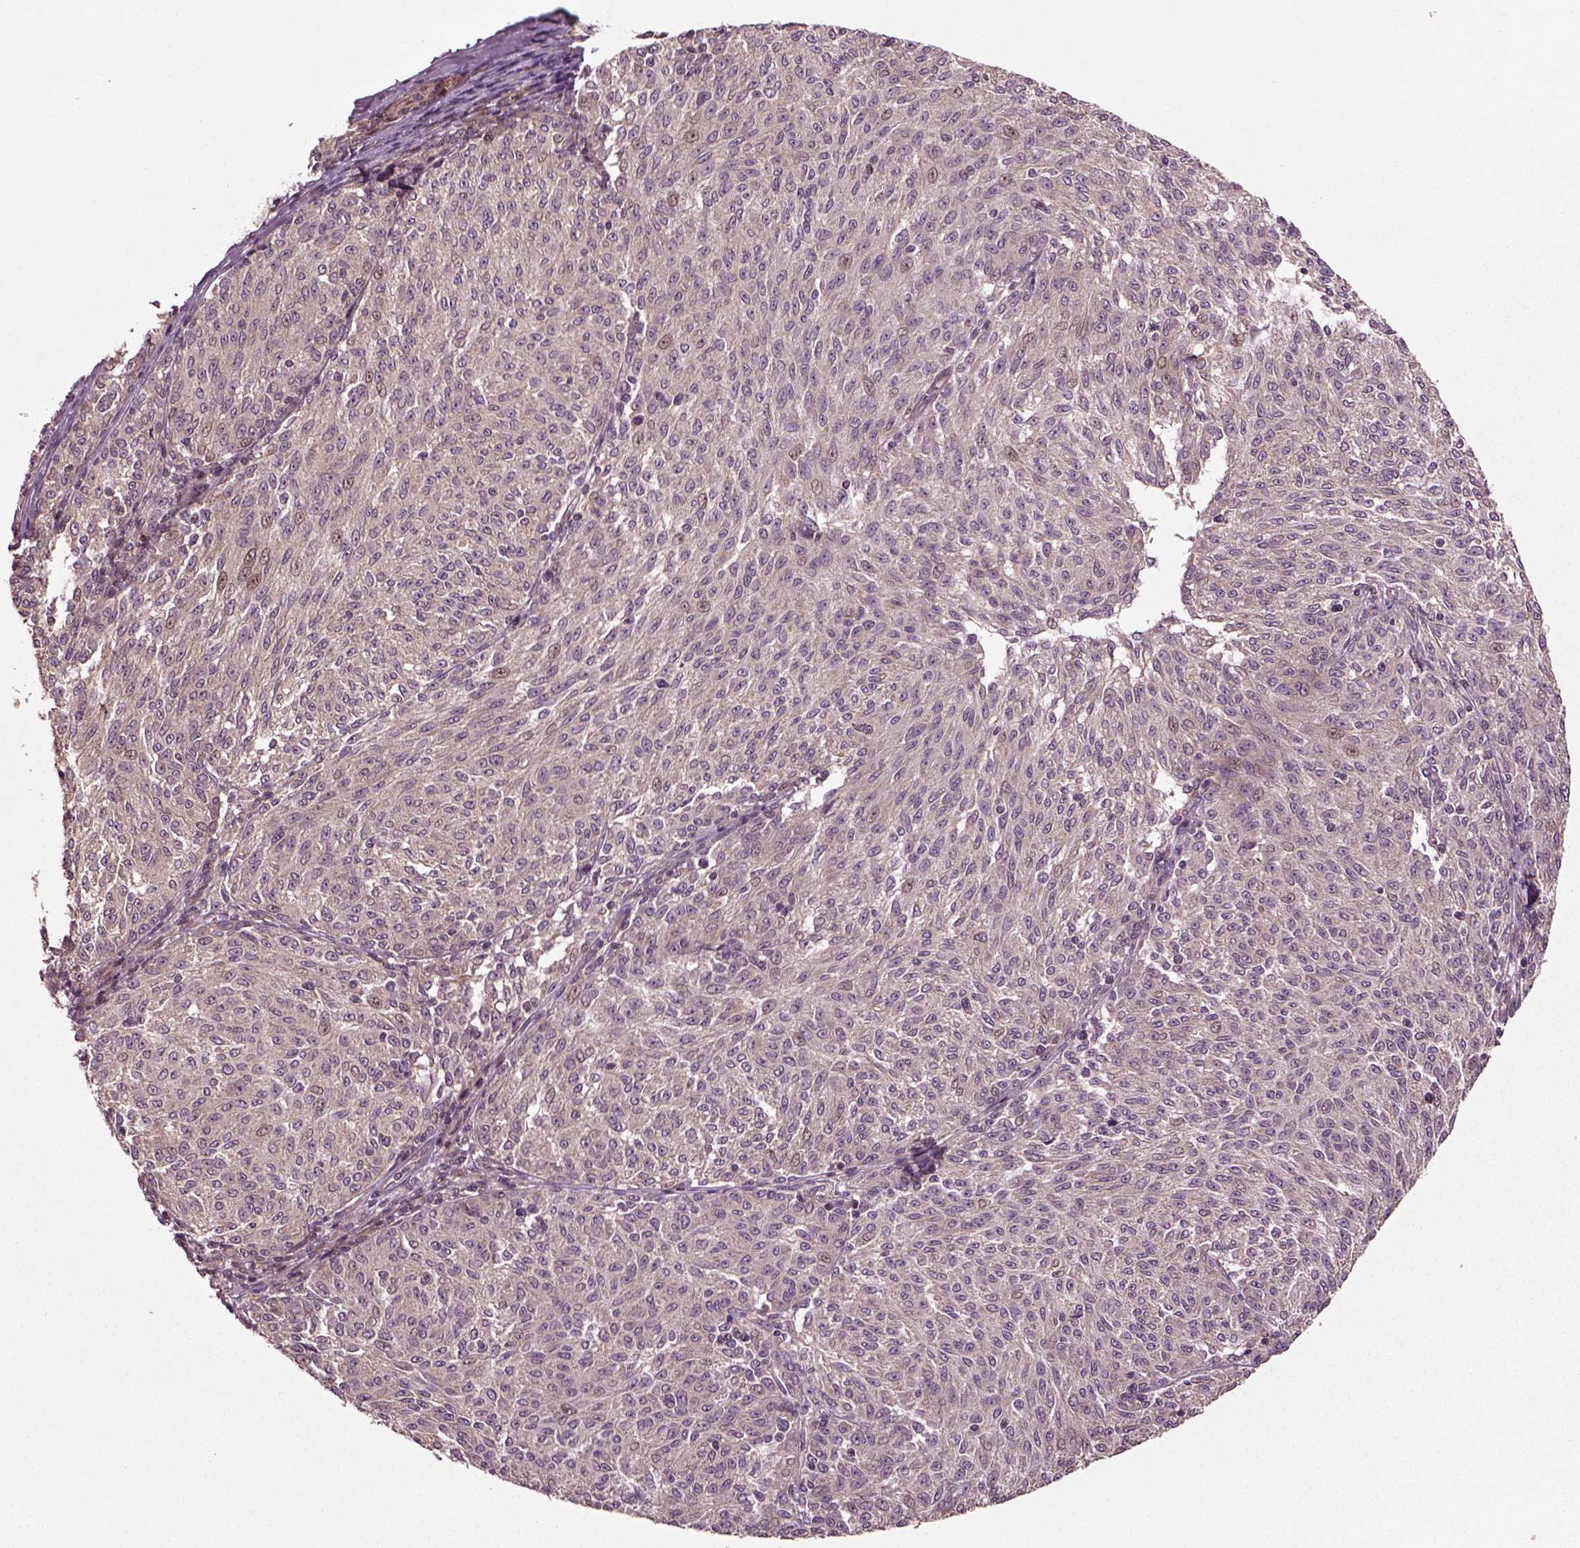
{"staining": {"intensity": "negative", "quantity": "none", "location": "none"}, "tissue": "melanoma", "cell_type": "Tumor cells", "image_type": "cancer", "snomed": [{"axis": "morphology", "description": "Malignant melanoma, NOS"}, {"axis": "topography", "description": "Skin"}], "caption": "Immunohistochemistry photomicrograph of malignant melanoma stained for a protein (brown), which demonstrates no staining in tumor cells.", "gene": "PLCD3", "patient": {"sex": "female", "age": 72}}